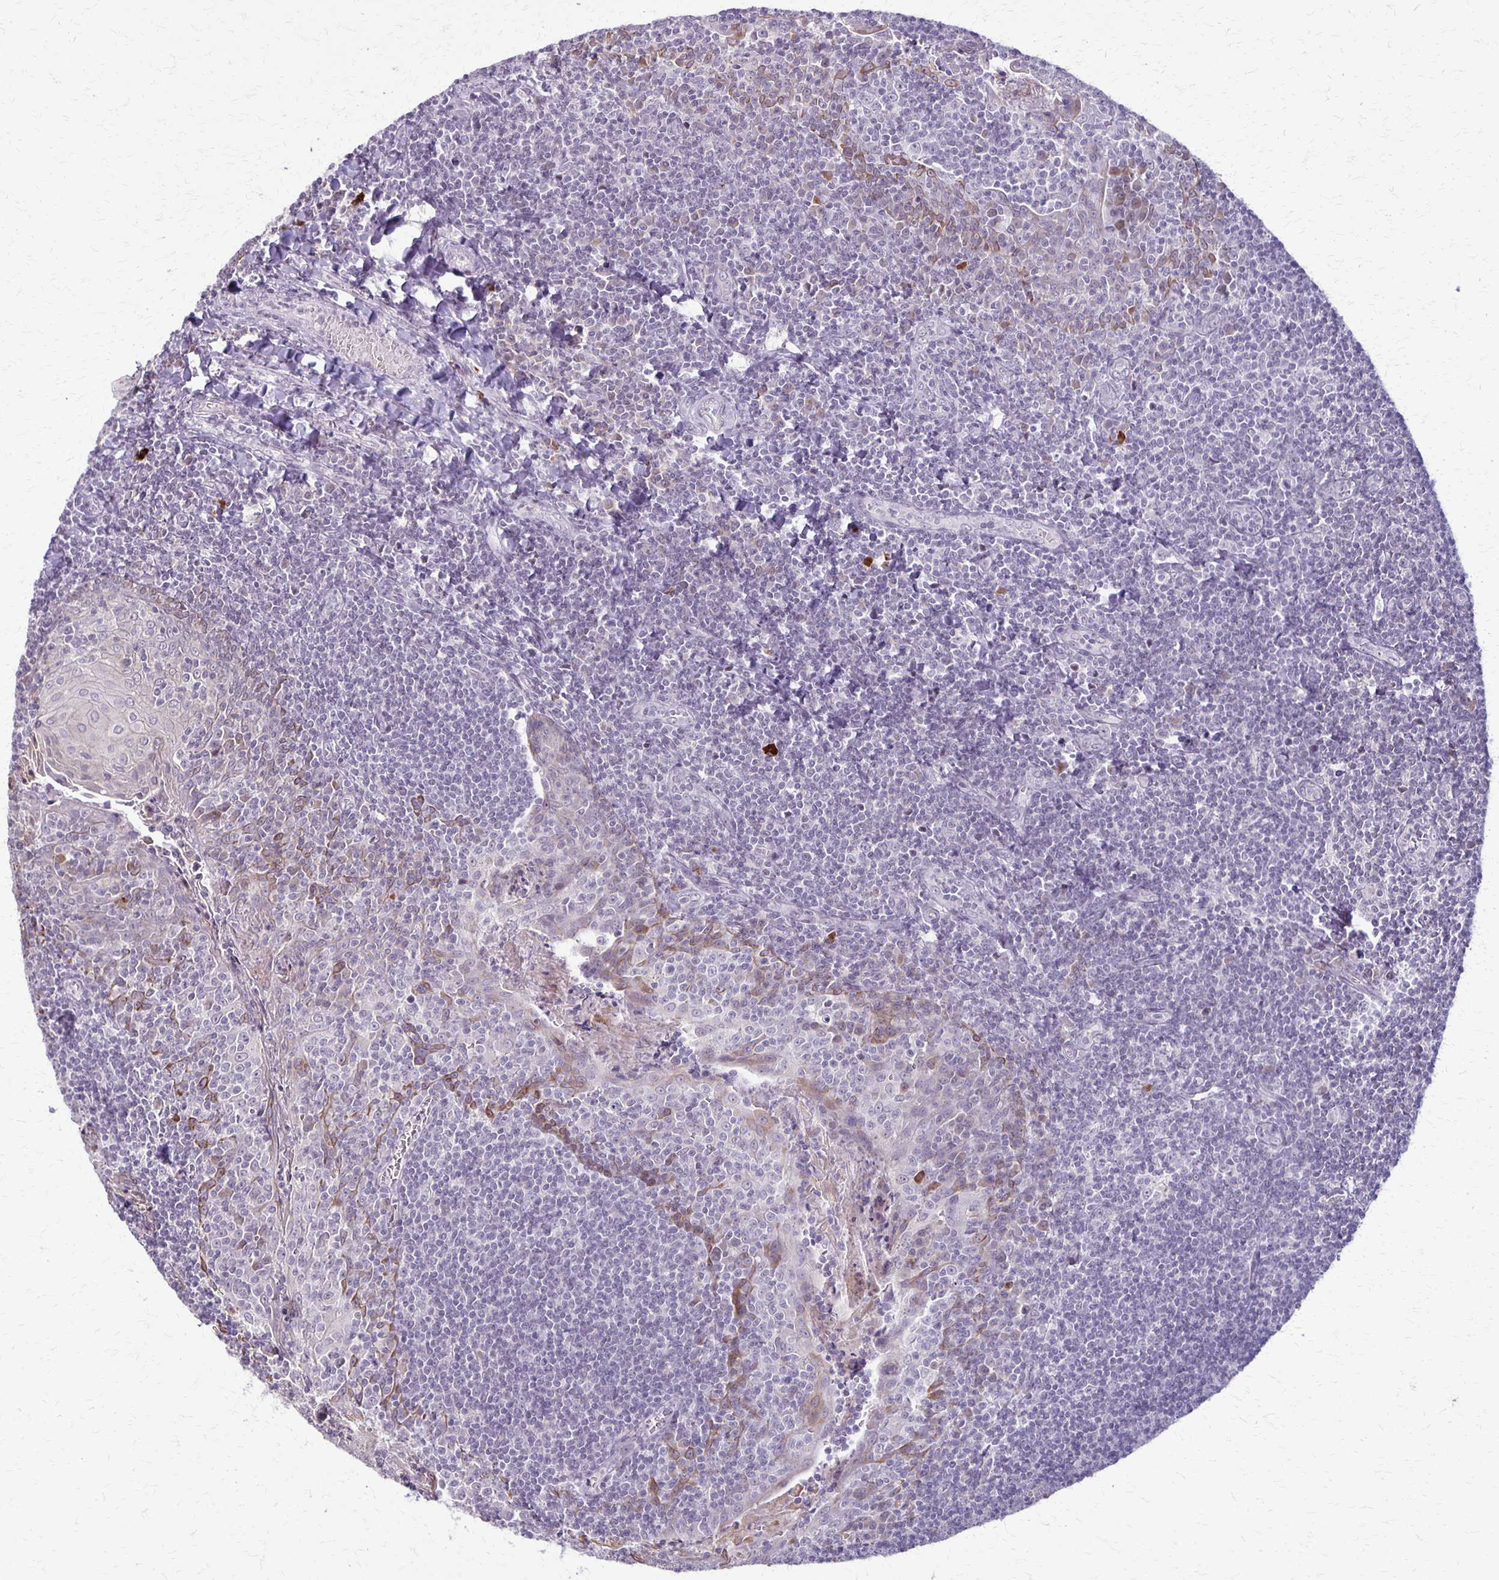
{"staining": {"intensity": "moderate", "quantity": "<25%", "location": "cytoplasmic/membranous"}, "tissue": "tonsil", "cell_type": "Germinal center cells", "image_type": "normal", "snomed": [{"axis": "morphology", "description": "Normal tissue, NOS"}, {"axis": "morphology", "description": "Inflammation, NOS"}, {"axis": "topography", "description": "Tonsil"}], "caption": "Immunohistochemical staining of unremarkable human tonsil demonstrates <25% levels of moderate cytoplasmic/membranous protein positivity in about <25% of germinal center cells.", "gene": "SLC35E2B", "patient": {"sex": "female", "age": 31}}